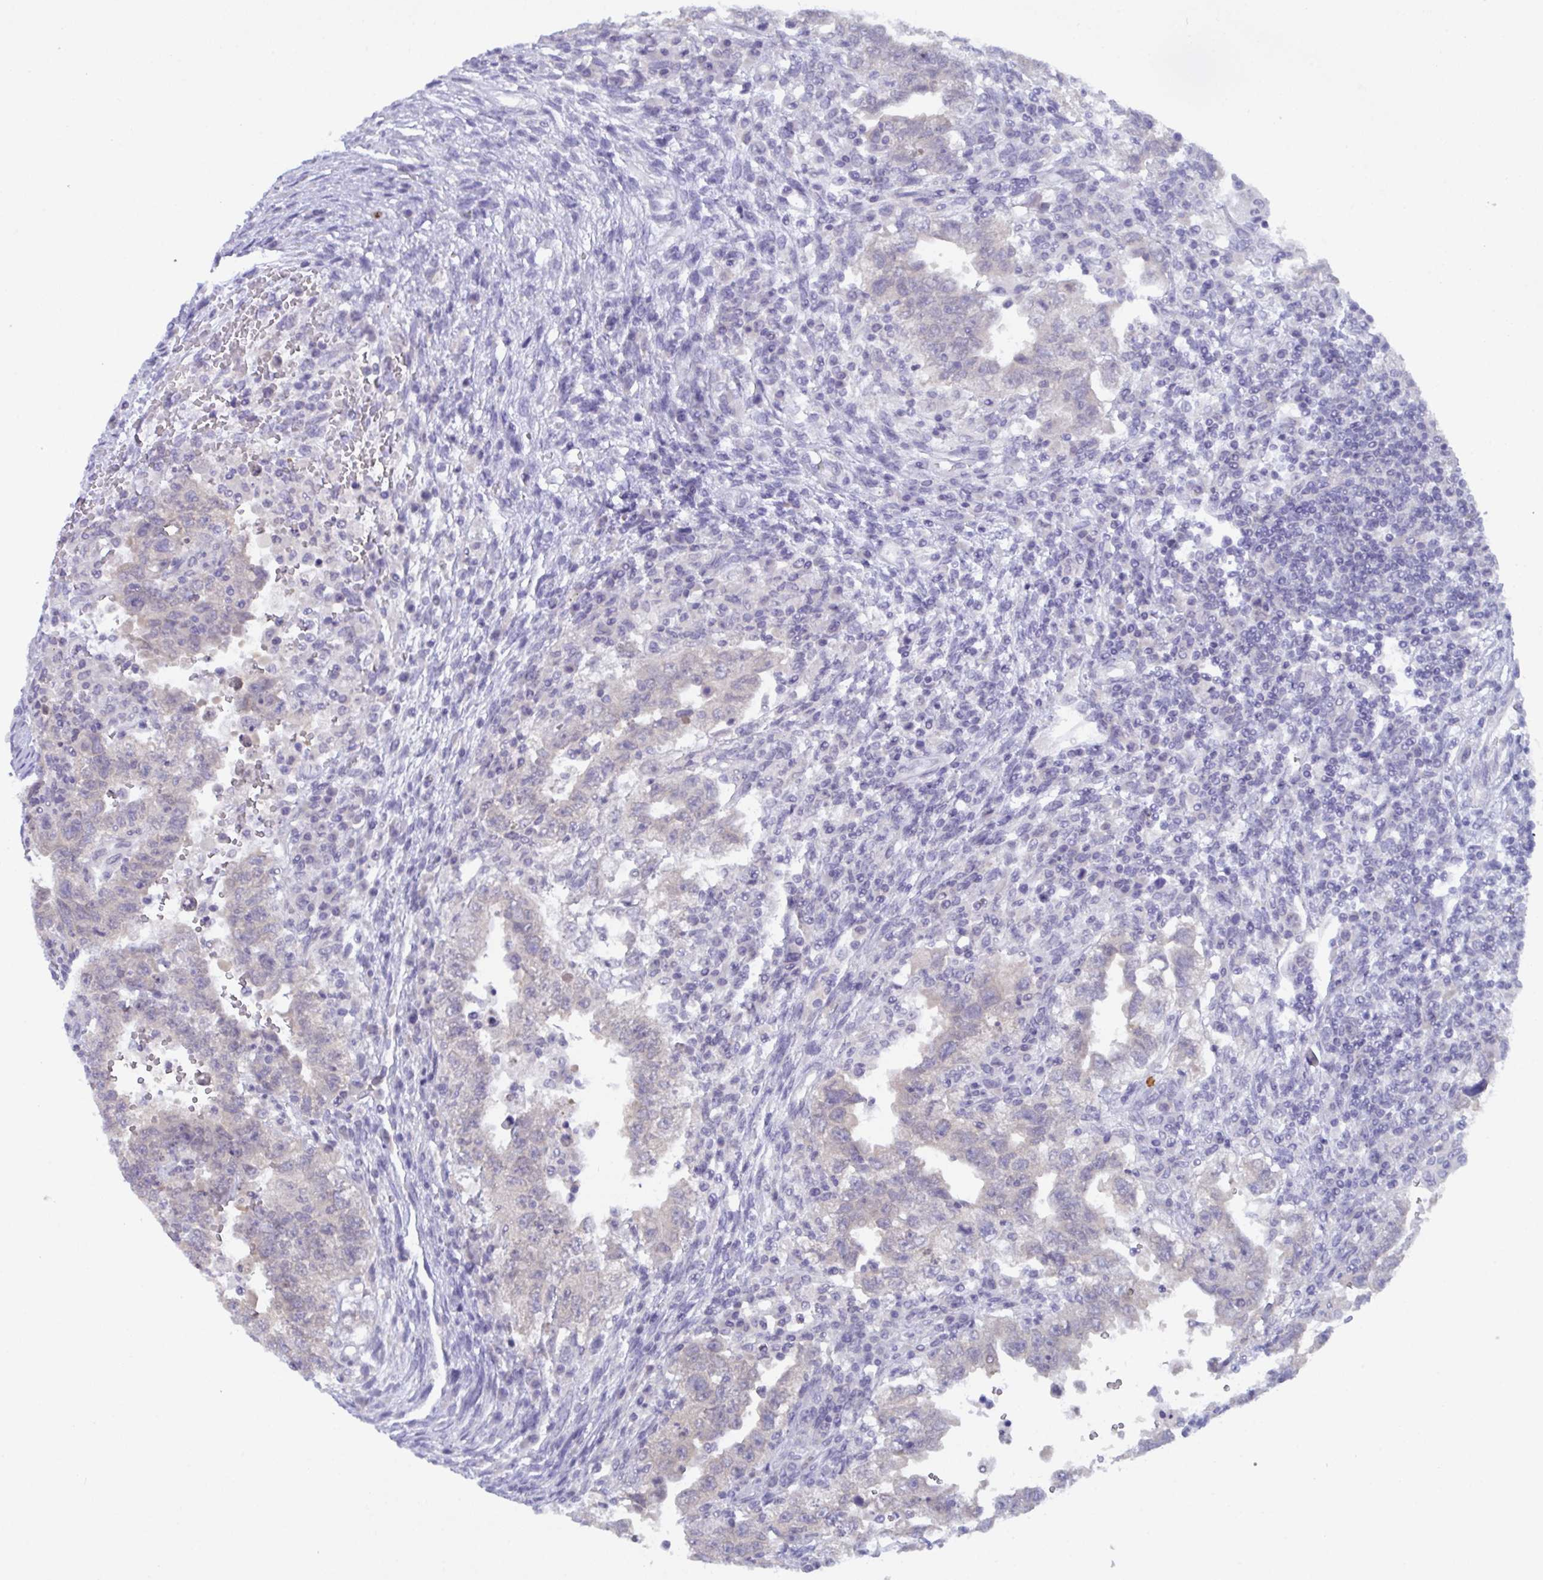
{"staining": {"intensity": "negative", "quantity": "none", "location": "none"}, "tissue": "testis cancer", "cell_type": "Tumor cells", "image_type": "cancer", "snomed": [{"axis": "morphology", "description": "Carcinoma, Embryonal, NOS"}, {"axis": "topography", "description": "Testis"}], "caption": "The micrograph demonstrates no staining of tumor cells in testis cancer.", "gene": "SERPINB13", "patient": {"sex": "male", "age": 26}}